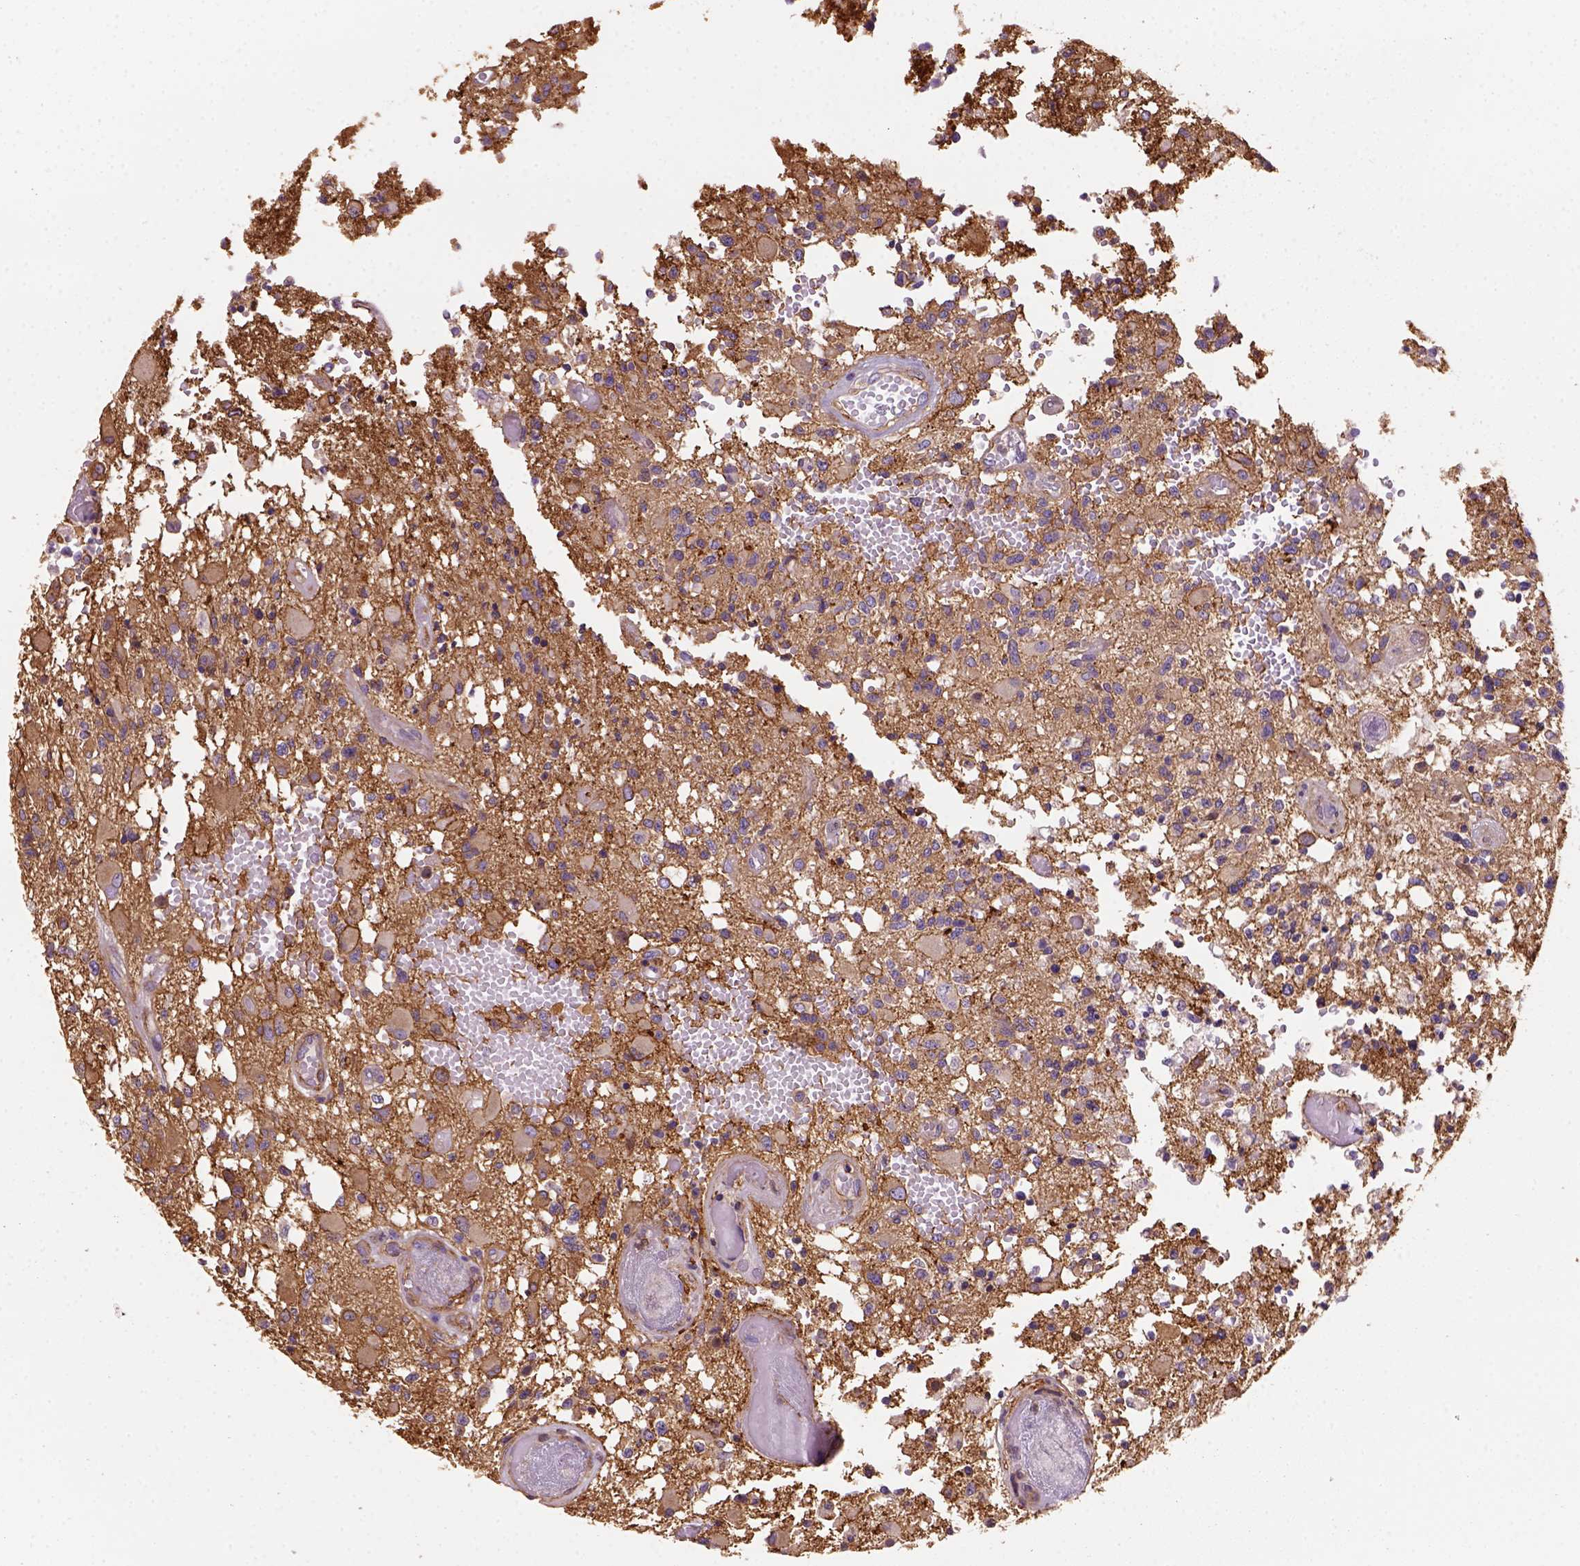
{"staining": {"intensity": "moderate", "quantity": ">75%", "location": "cytoplasmic/membranous"}, "tissue": "glioma", "cell_type": "Tumor cells", "image_type": "cancer", "snomed": [{"axis": "morphology", "description": "Glioma, malignant, High grade"}, {"axis": "topography", "description": "Brain"}], "caption": "Immunohistochemistry of glioma shows medium levels of moderate cytoplasmic/membranous expression in about >75% of tumor cells.", "gene": "GPRC5D", "patient": {"sex": "female", "age": 63}}